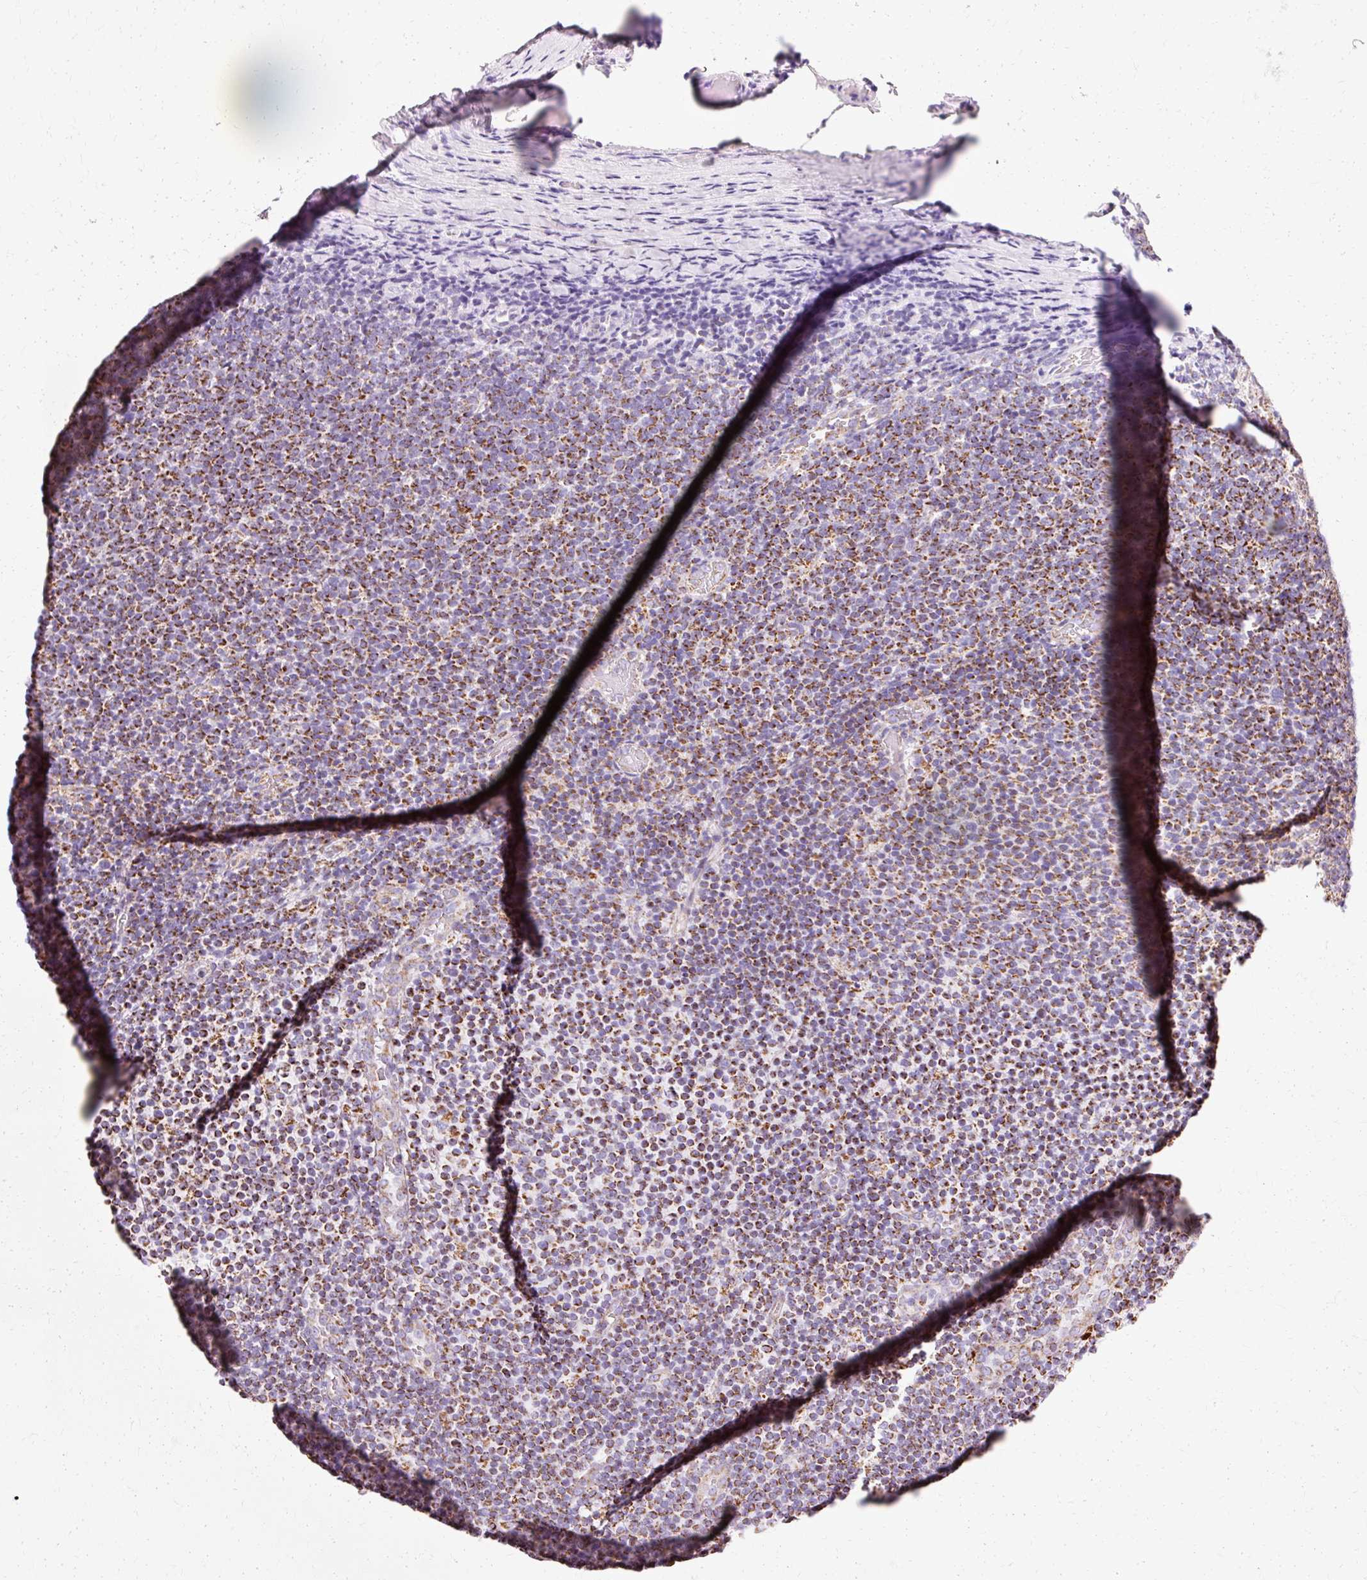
{"staining": {"intensity": "strong", "quantity": ">75%", "location": "cytoplasmic/membranous"}, "tissue": "lymphoma", "cell_type": "Tumor cells", "image_type": "cancer", "snomed": [{"axis": "morphology", "description": "Malignant lymphoma, non-Hodgkin's type, Low grade"}, {"axis": "topography", "description": "Lymph node"}], "caption": "Lymphoma stained for a protein demonstrates strong cytoplasmic/membranous positivity in tumor cells.", "gene": "ATP5PO", "patient": {"sex": "male", "age": 66}}